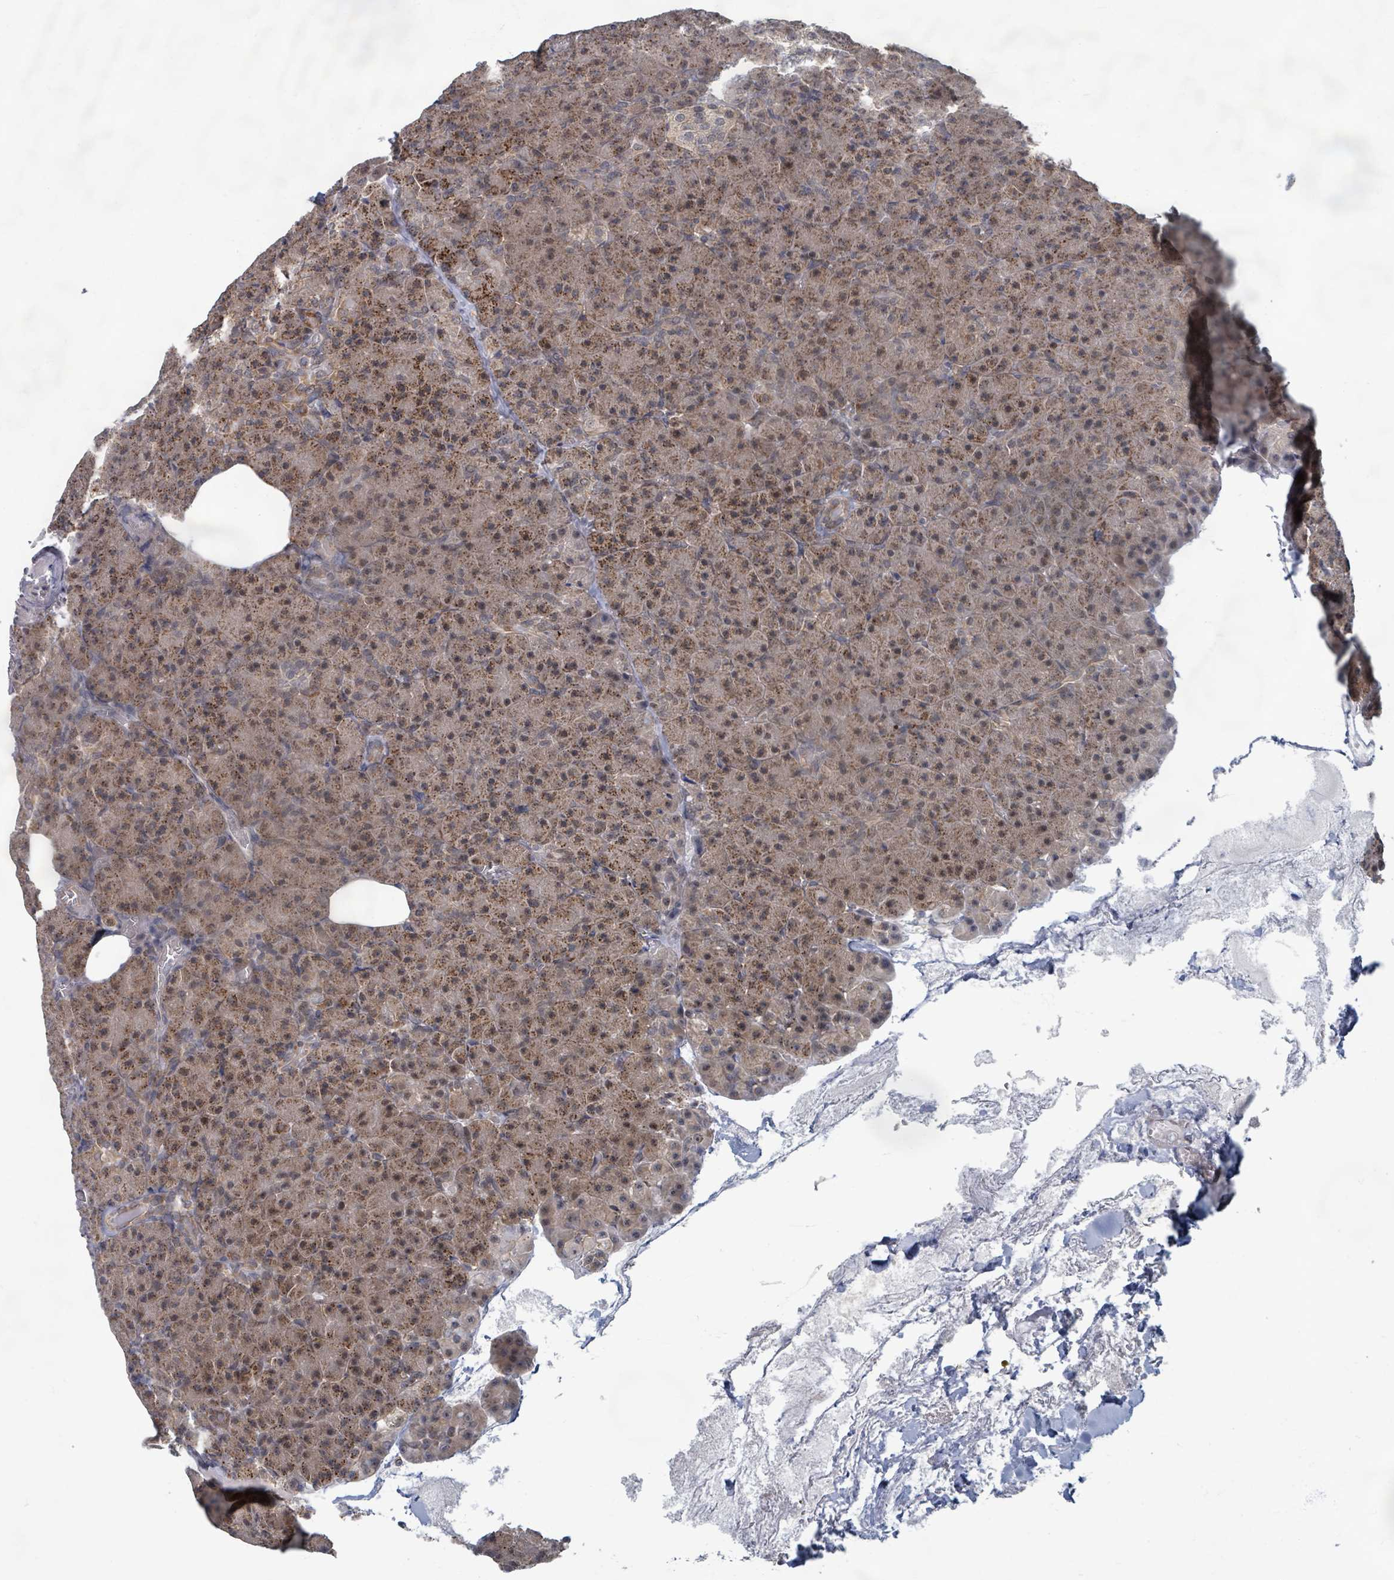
{"staining": {"intensity": "moderate", "quantity": ">75%", "location": "cytoplasmic/membranous,nuclear"}, "tissue": "pancreas", "cell_type": "Exocrine glandular cells", "image_type": "normal", "snomed": [{"axis": "morphology", "description": "Normal tissue, NOS"}, {"axis": "topography", "description": "Pancreas"}], "caption": "DAB immunohistochemical staining of unremarkable human pancreas demonstrates moderate cytoplasmic/membranous,nuclear protein expression in about >75% of exocrine glandular cells.", "gene": "INTS15", "patient": {"sex": "male", "age": 63}}